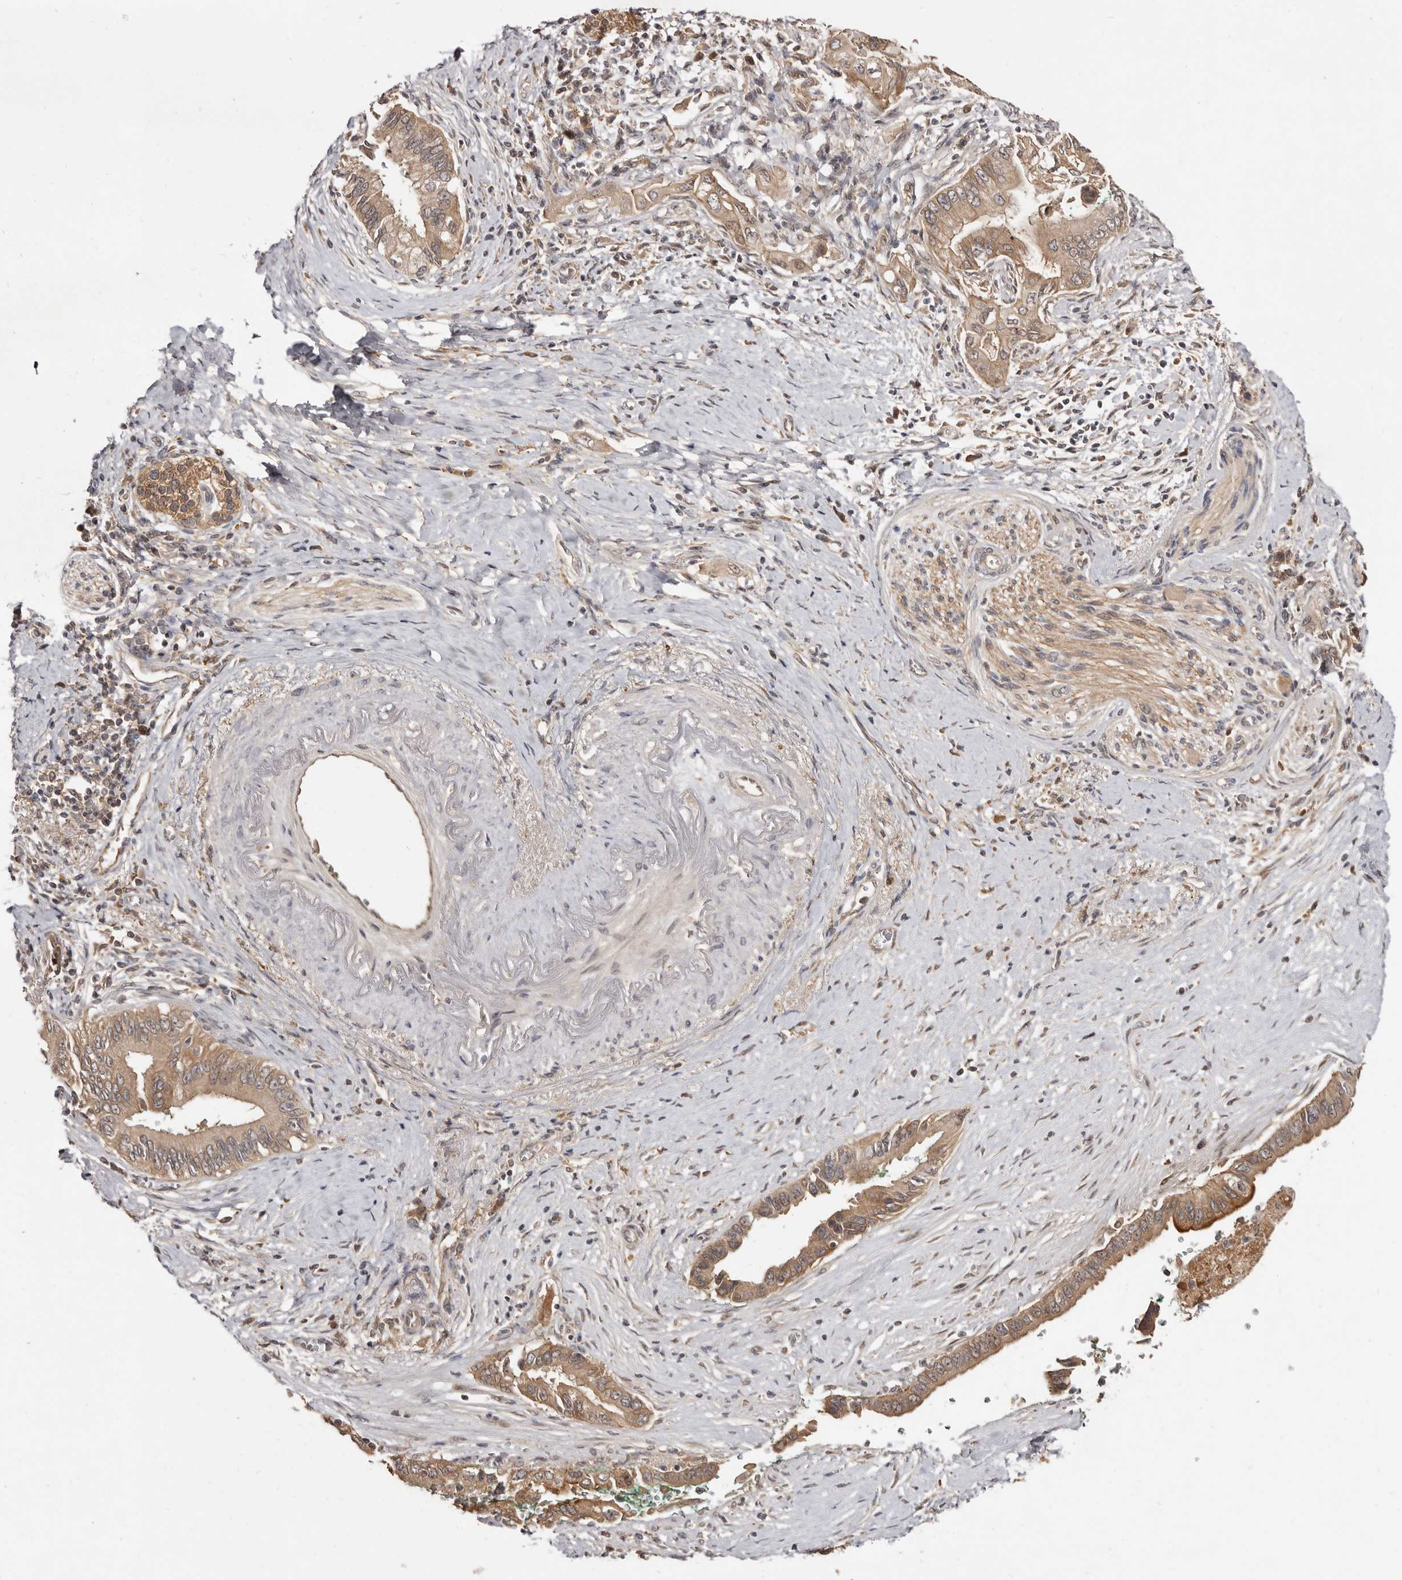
{"staining": {"intensity": "moderate", "quantity": ">75%", "location": "cytoplasmic/membranous"}, "tissue": "pancreatic cancer", "cell_type": "Tumor cells", "image_type": "cancer", "snomed": [{"axis": "morphology", "description": "Adenocarcinoma, NOS"}, {"axis": "topography", "description": "Pancreas"}], "caption": "The image displays a brown stain indicating the presence of a protein in the cytoplasmic/membranous of tumor cells in pancreatic cancer.", "gene": "INAVA", "patient": {"sex": "male", "age": 78}}